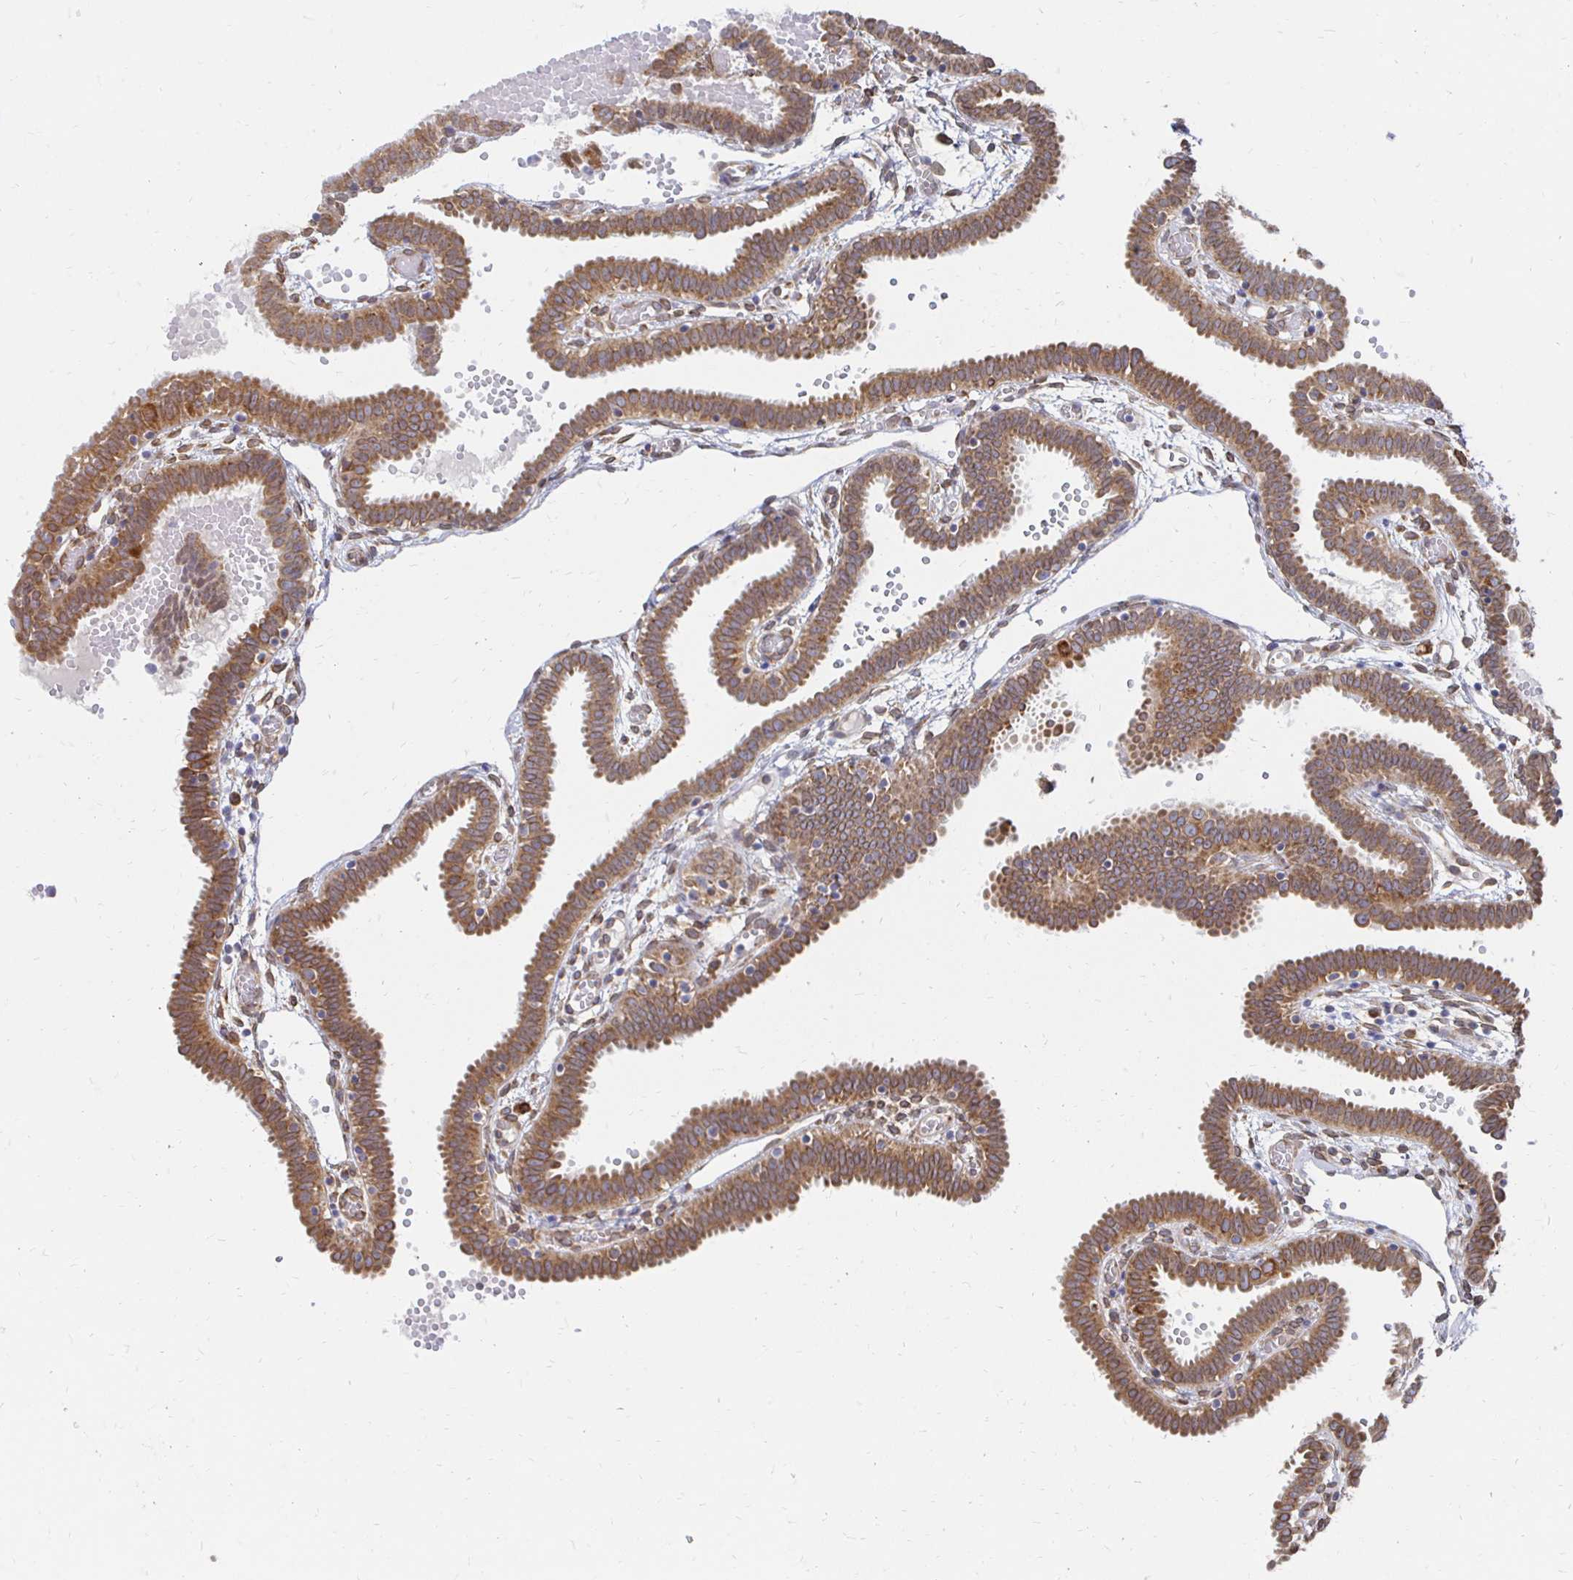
{"staining": {"intensity": "moderate", "quantity": ">75%", "location": "cytoplasmic/membranous,nuclear"}, "tissue": "fallopian tube", "cell_type": "Glandular cells", "image_type": "normal", "snomed": [{"axis": "morphology", "description": "Normal tissue, NOS"}, {"axis": "topography", "description": "Fallopian tube"}], "caption": "There is medium levels of moderate cytoplasmic/membranous,nuclear expression in glandular cells of unremarkable fallopian tube, as demonstrated by immunohistochemical staining (brown color).", "gene": "PELI3", "patient": {"sex": "female", "age": 37}}